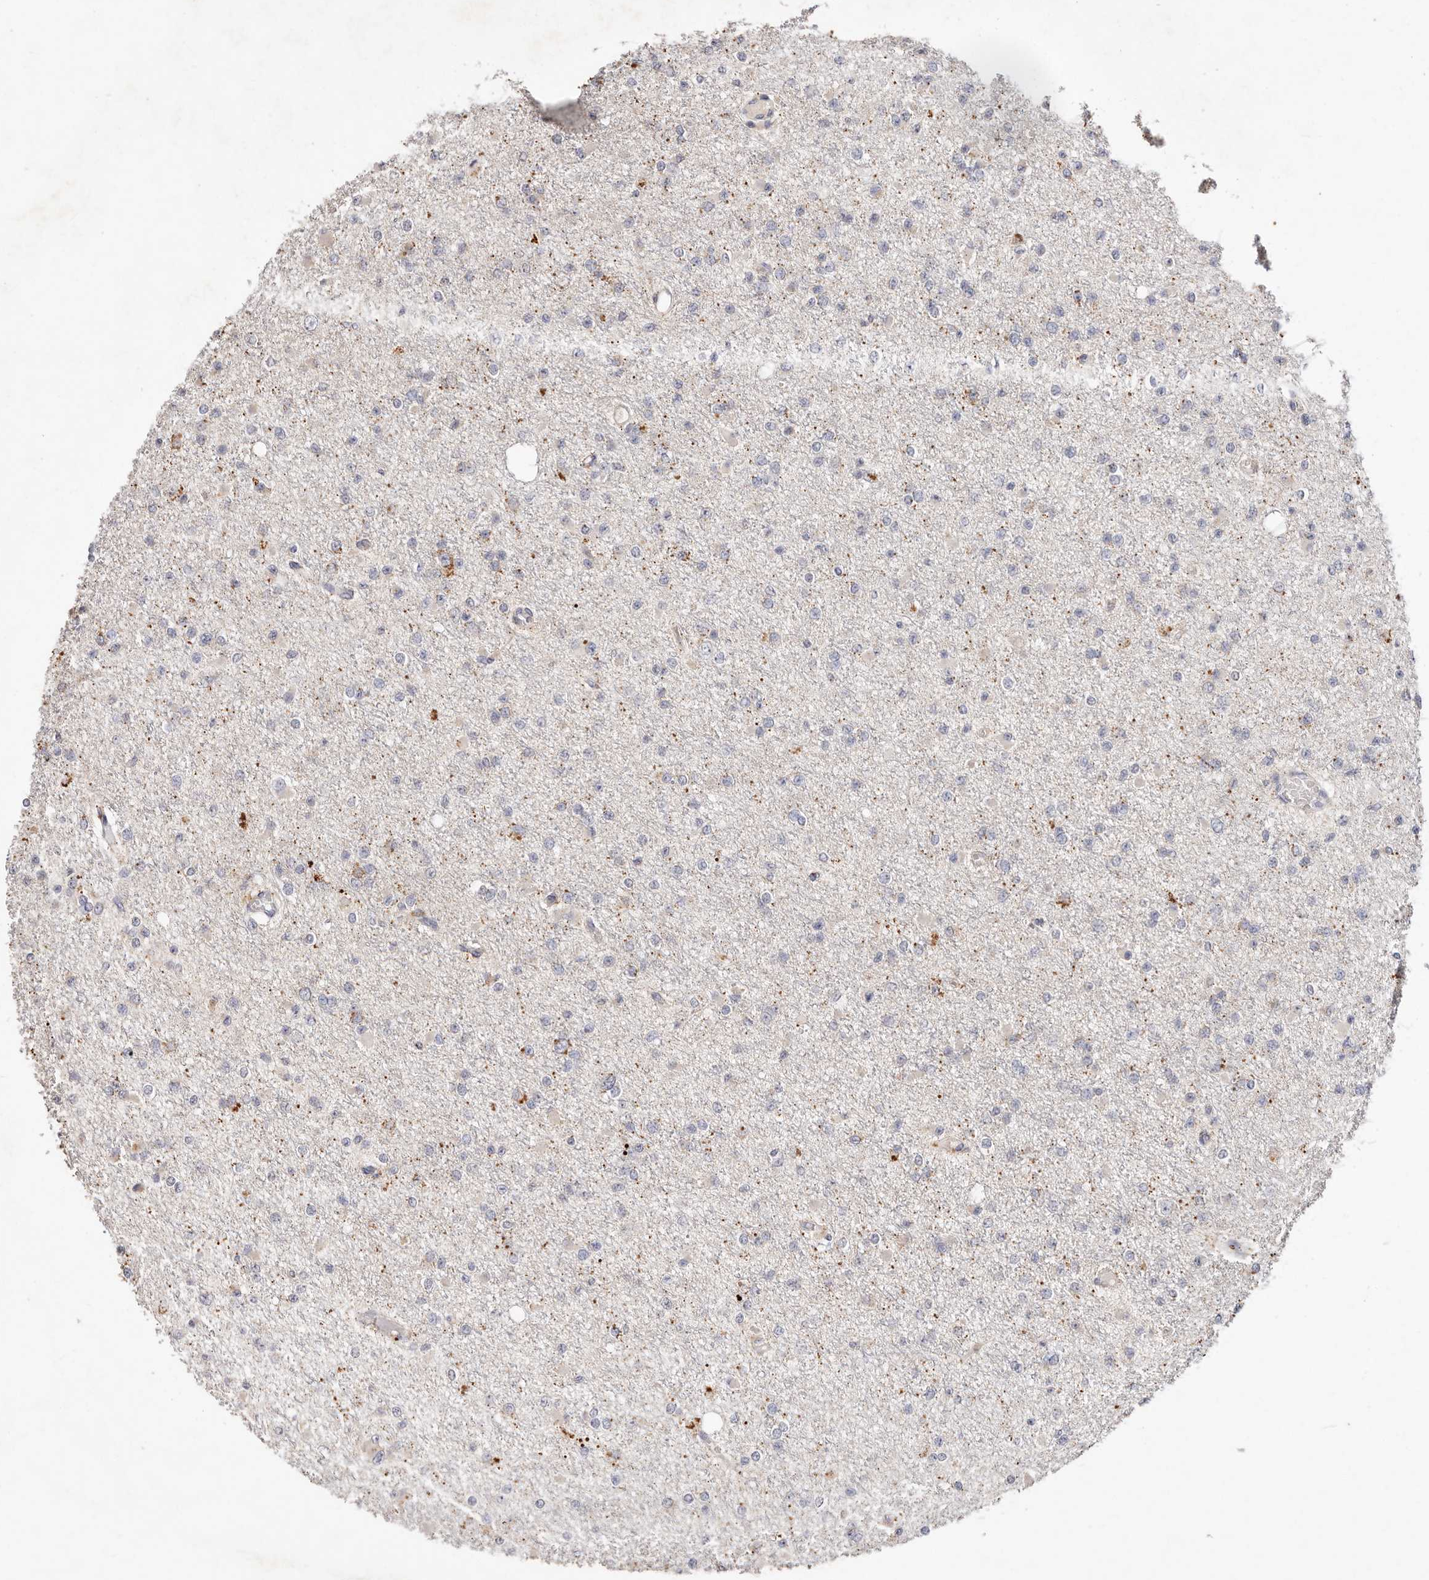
{"staining": {"intensity": "negative", "quantity": "none", "location": "none"}, "tissue": "glioma", "cell_type": "Tumor cells", "image_type": "cancer", "snomed": [{"axis": "morphology", "description": "Glioma, malignant, Low grade"}, {"axis": "topography", "description": "Brain"}], "caption": "An immunohistochemistry (IHC) photomicrograph of malignant glioma (low-grade) is shown. There is no staining in tumor cells of malignant glioma (low-grade).", "gene": "THBS3", "patient": {"sex": "female", "age": 22}}